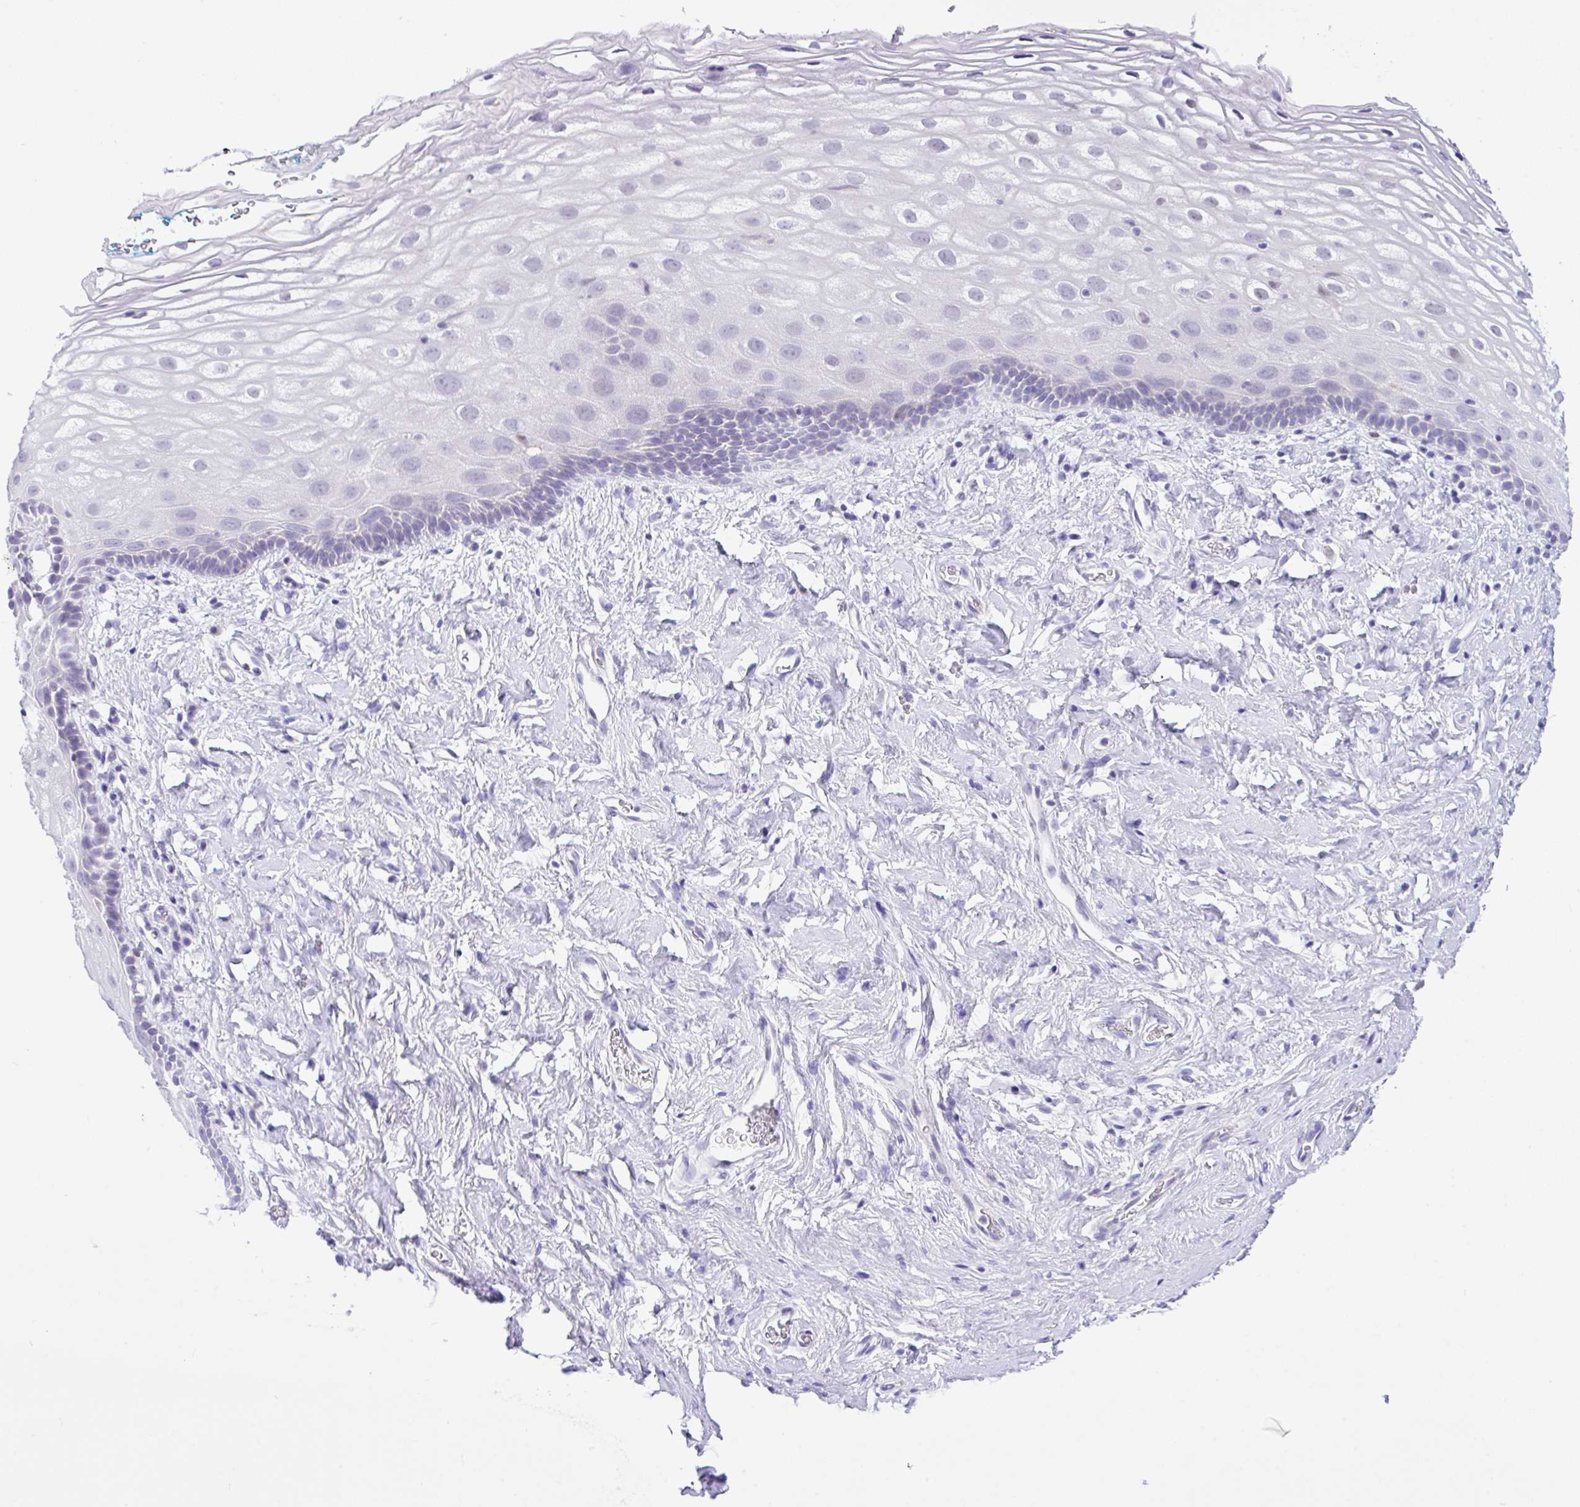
{"staining": {"intensity": "negative", "quantity": "none", "location": "none"}, "tissue": "vagina", "cell_type": "Squamous epithelial cells", "image_type": "normal", "snomed": [{"axis": "morphology", "description": "Normal tissue, NOS"}, {"axis": "morphology", "description": "Adenocarcinoma, NOS"}, {"axis": "topography", "description": "Rectum"}, {"axis": "topography", "description": "Vagina"}, {"axis": "topography", "description": "Peripheral nerve tissue"}], "caption": "The photomicrograph shows no significant positivity in squamous epithelial cells of vagina. Nuclei are stained in blue.", "gene": "ANO4", "patient": {"sex": "female", "age": 71}}